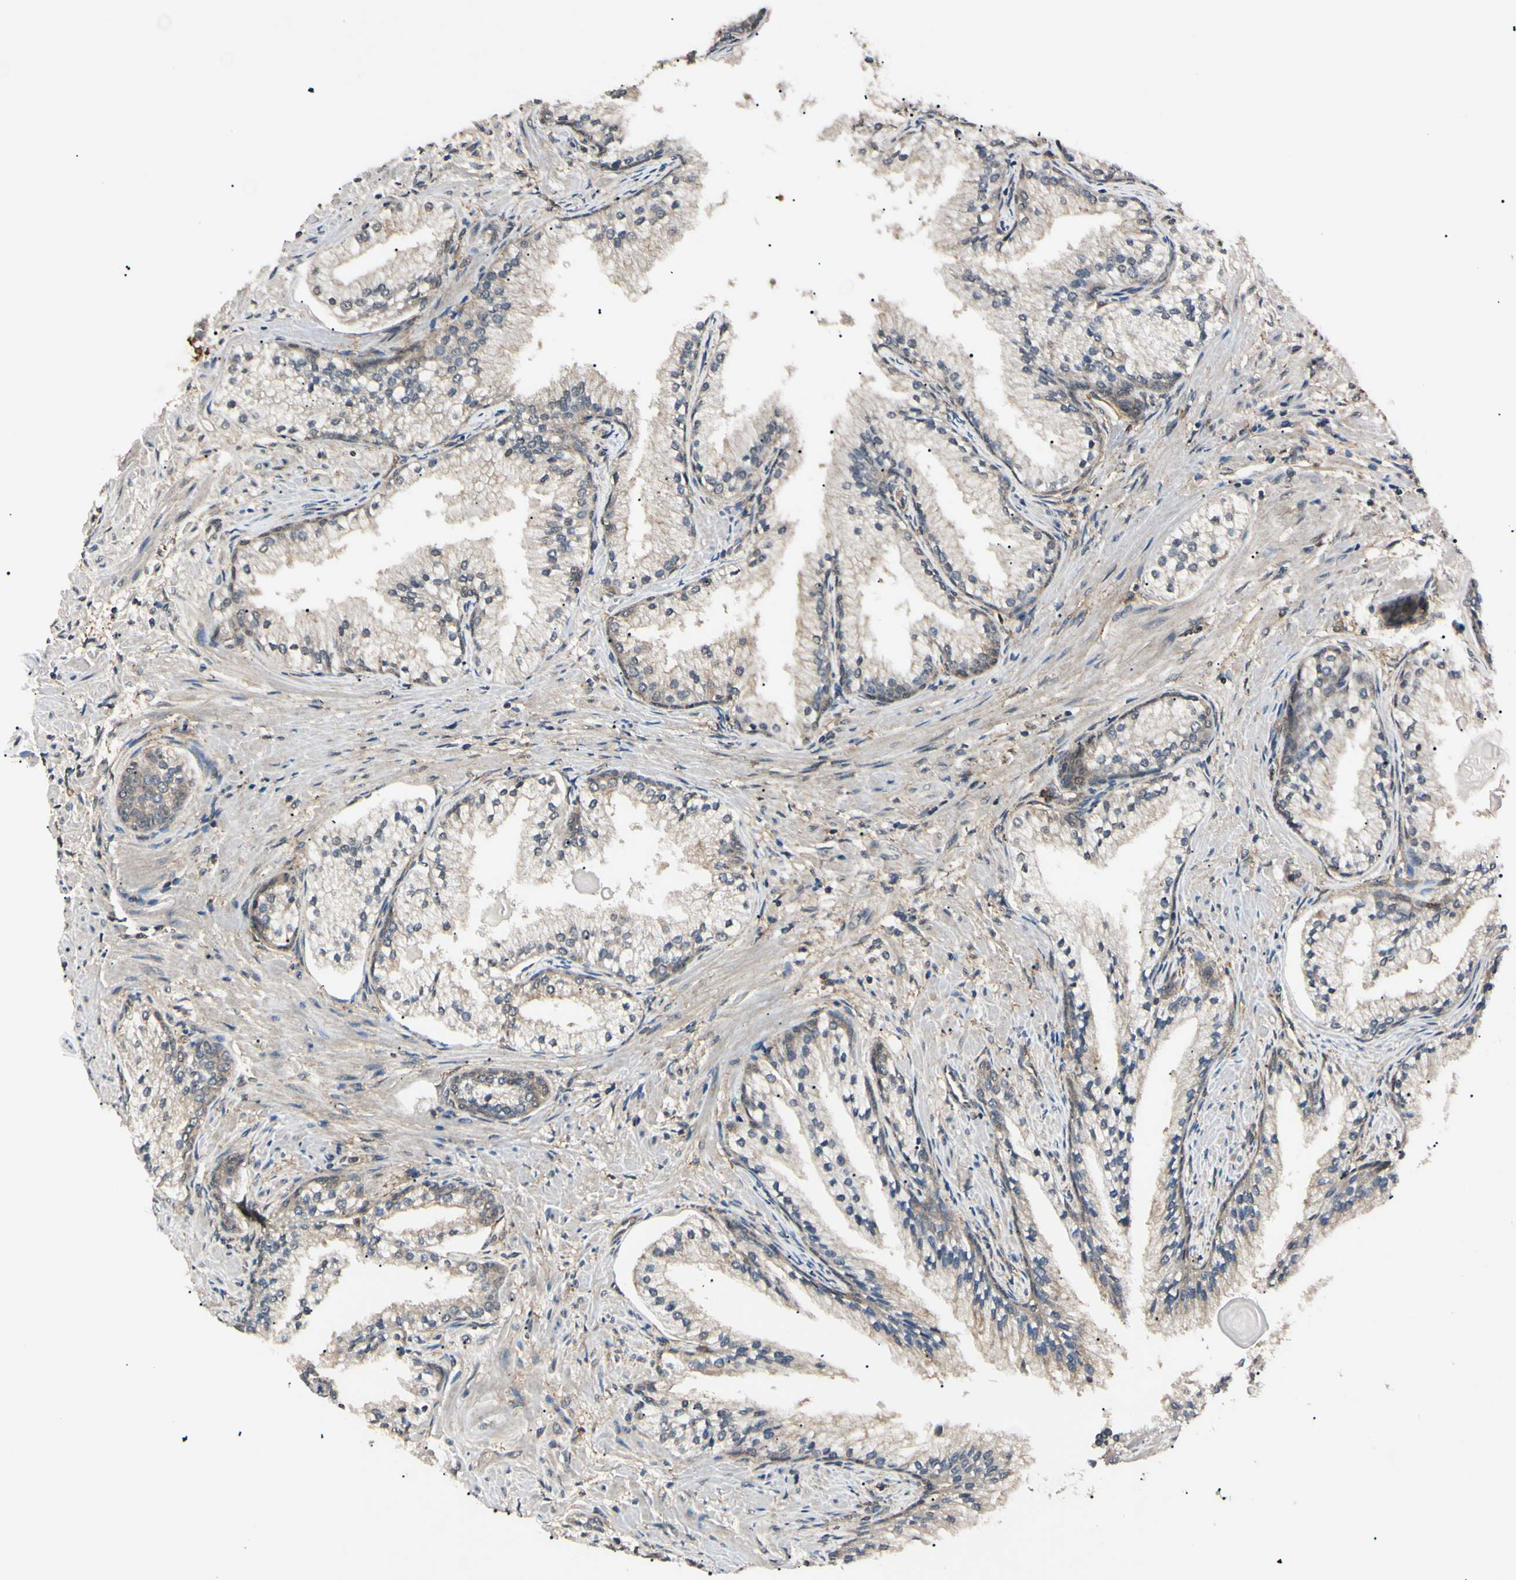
{"staining": {"intensity": "weak", "quantity": "25%-75%", "location": "cytoplasmic/membranous"}, "tissue": "prostate cancer", "cell_type": "Tumor cells", "image_type": "cancer", "snomed": [{"axis": "morphology", "description": "Adenocarcinoma, High grade"}, {"axis": "topography", "description": "Prostate"}], "caption": "Prostate high-grade adenocarcinoma stained with DAB (3,3'-diaminobenzidine) immunohistochemistry displays low levels of weak cytoplasmic/membranous expression in approximately 25%-75% of tumor cells.", "gene": "EPN1", "patient": {"sex": "male", "age": 58}}